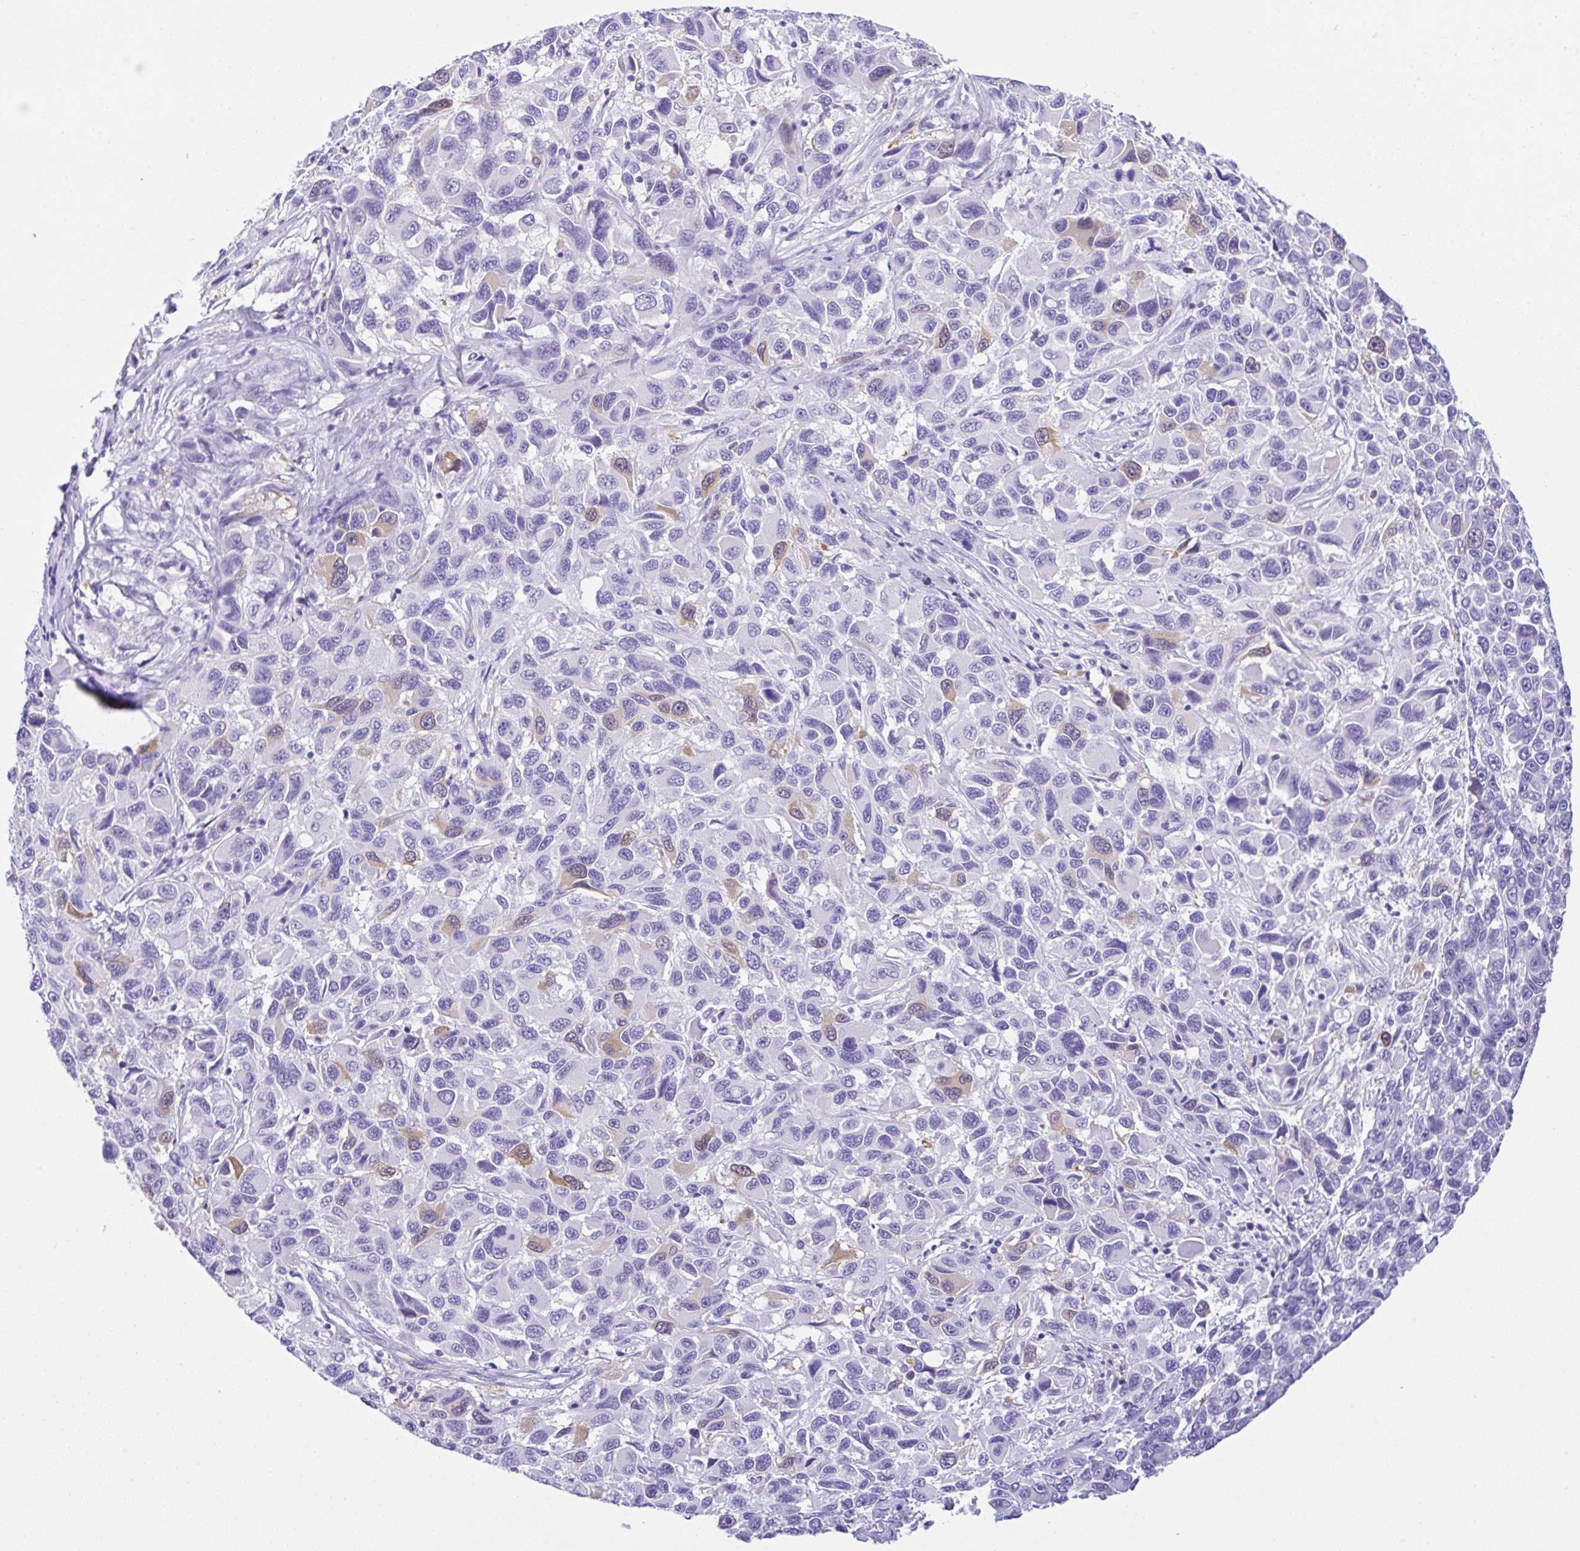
{"staining": {"intensity": "moderate", "quantity": "<25%", "location": "cytoplasmic/membranous"}, "tissue": "melanoma", "cell_type": "Tumor cells", "image_type": "cancer", "snomed": [{"axis": "morphology", "description": "Malignant melanoma, NOS"}, {"axis": "topography", "description": "Skin"}], "caption": "Malignant melanoma tissue displays moderate cytoplasmic/membranous staining in approximately <25% of tumor cells The staining was performed using DAB (3,3'-diaminobenzidine), with brown indicating positive protein expression. Nuclei are stained blue with hematoxylin.", "gene": "RRM2", "patient": {"sex": "male", "age": 53}}